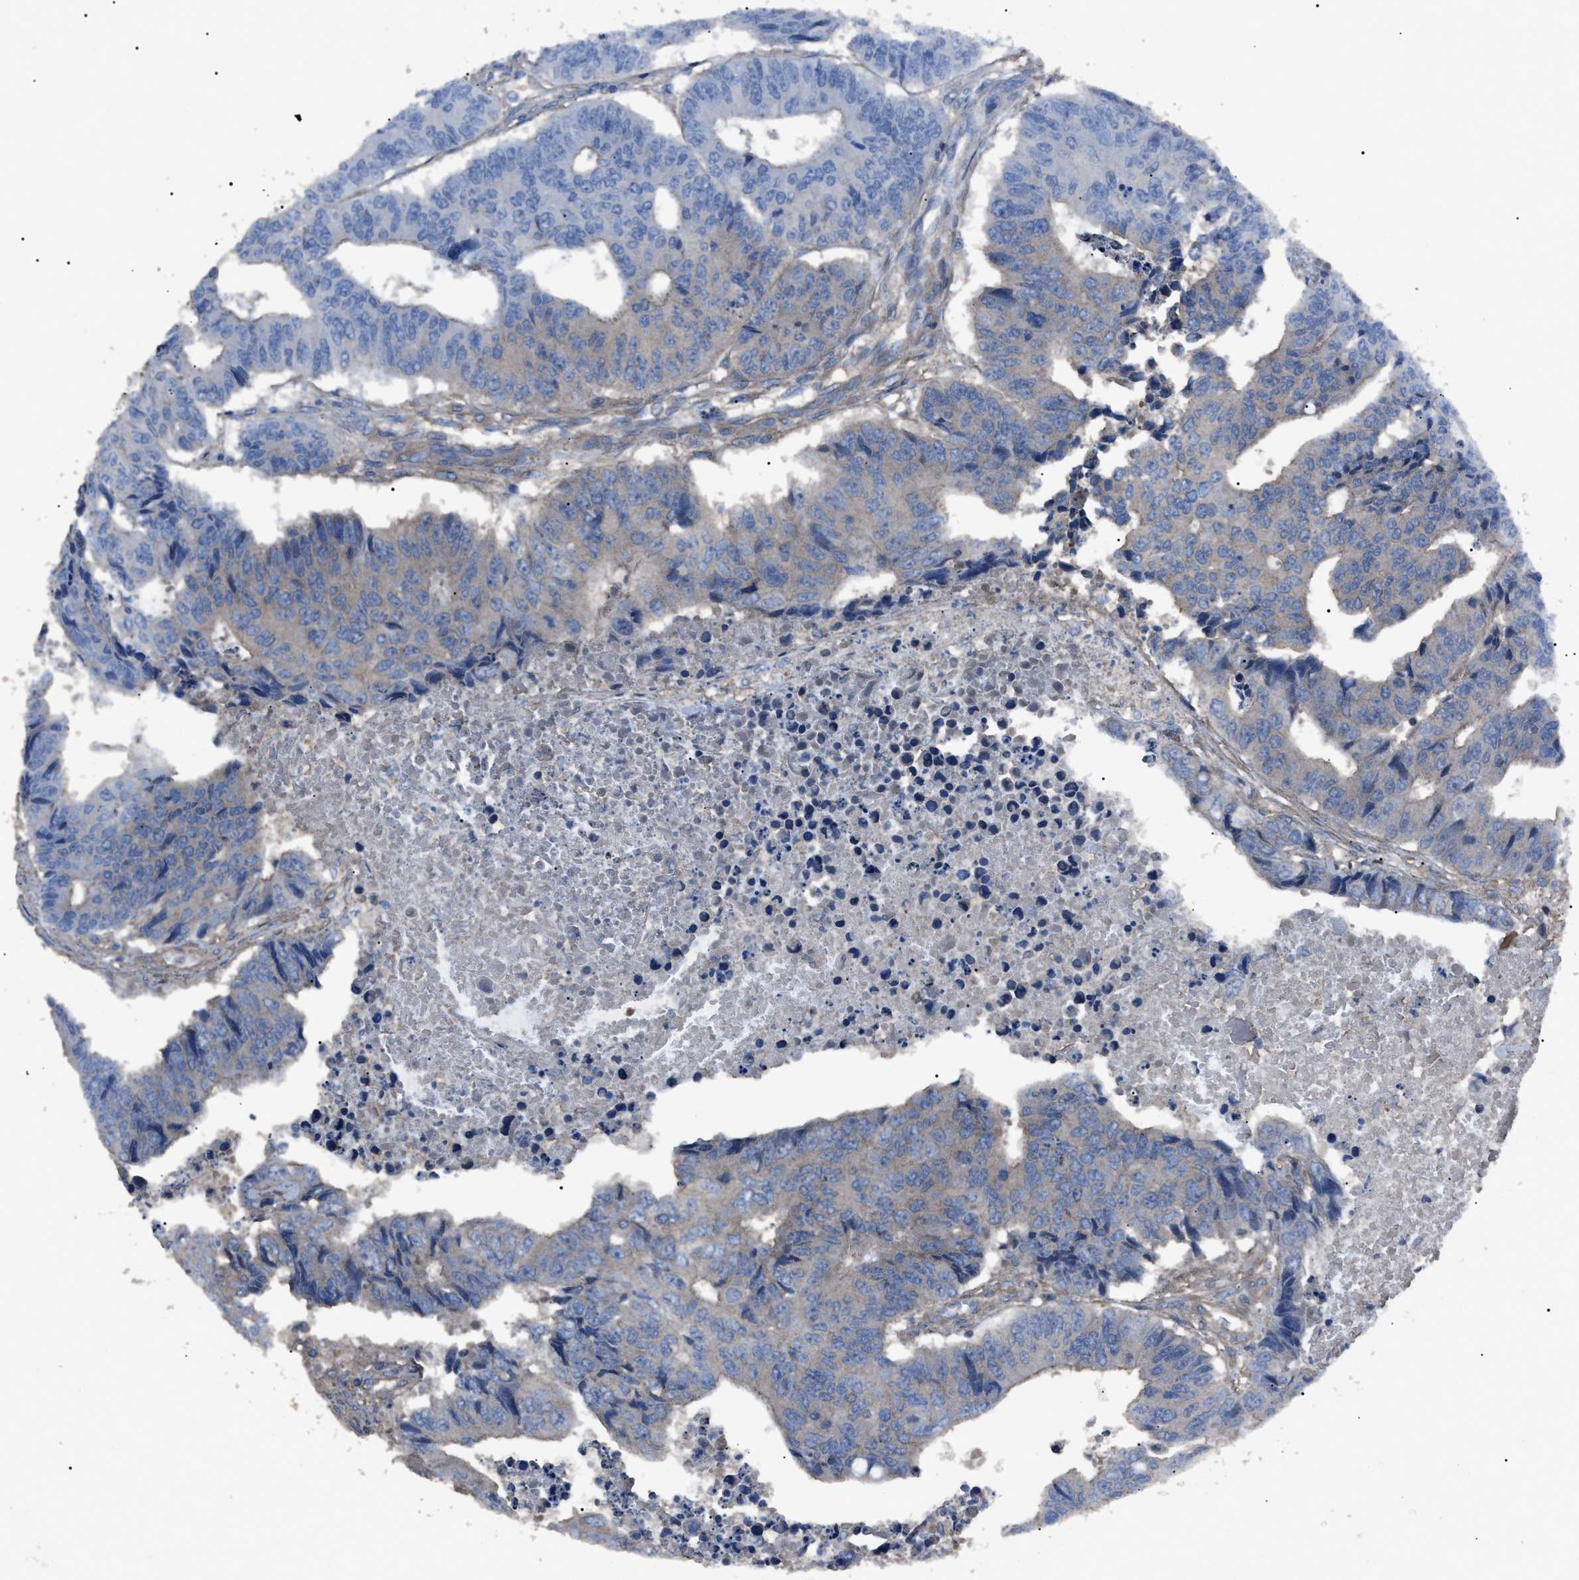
{"staining": {"intensity": "weak", "quantity": "<25%", "location": "cytoplasmic/membranous"}, "tissue": "colorectal cancer", "cell_type": "Tumor cells", "image_type": "cancer", "snomed": [{"axis": "morphology", "description": "Adenocarcinoma, NOS"}, {"axis": "topography", "description": "Rectum"}], "caption": "Immunohistochemistry histopathology image of neoplastic tissue: human adenocarcinoma (colorectal) stained with DAB (3,3'-diaminobenzidine) displays no significant protein staining in tumor cells.", "gene": "RNF216", "patient": {"sex": "male", "age": 84}}